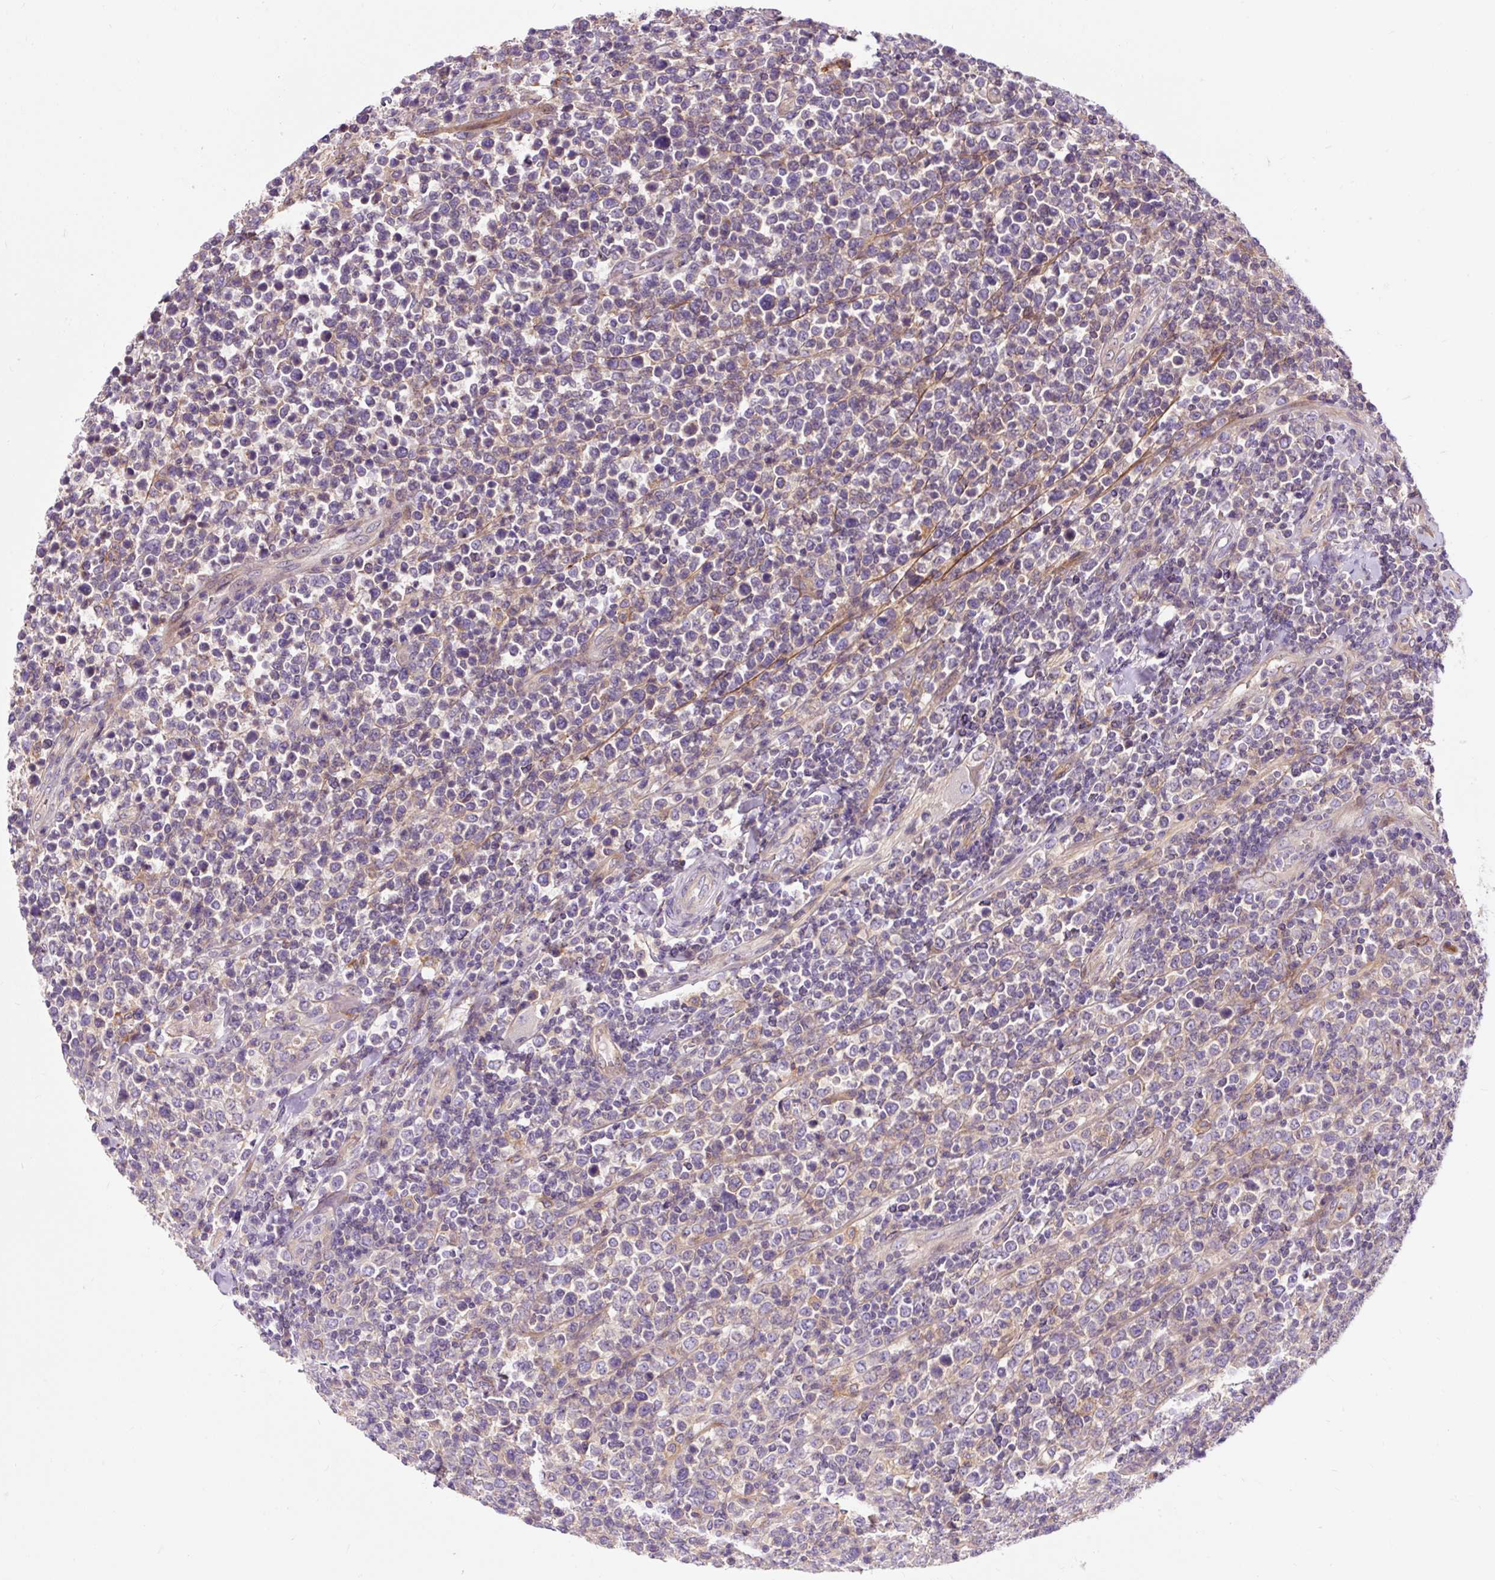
{"staining": {"intensity": "weak", "quantity": "25%-75%", "location": "cytoplasmic/membranous"}, "tissue": "lymphoma", "cell_type": "Tumor cells", "image_type": "cancer", "snomed": [{"axis": "morphology", "description": "Malignant lymphoma, non-Hodgkin's type, High grade"}, {"axis": "topography", "description": "Soft tissue"}], "caption": "Human high-grade malignant lymphoma, non-Hodgkin's type stained with a brown dye displays weak cytoplasmic/membranous positive expression in approximately 25%-75% of tumor cells.", "gene": "PCDHGB3", "patient": {"sex": "female", "age": 56}}